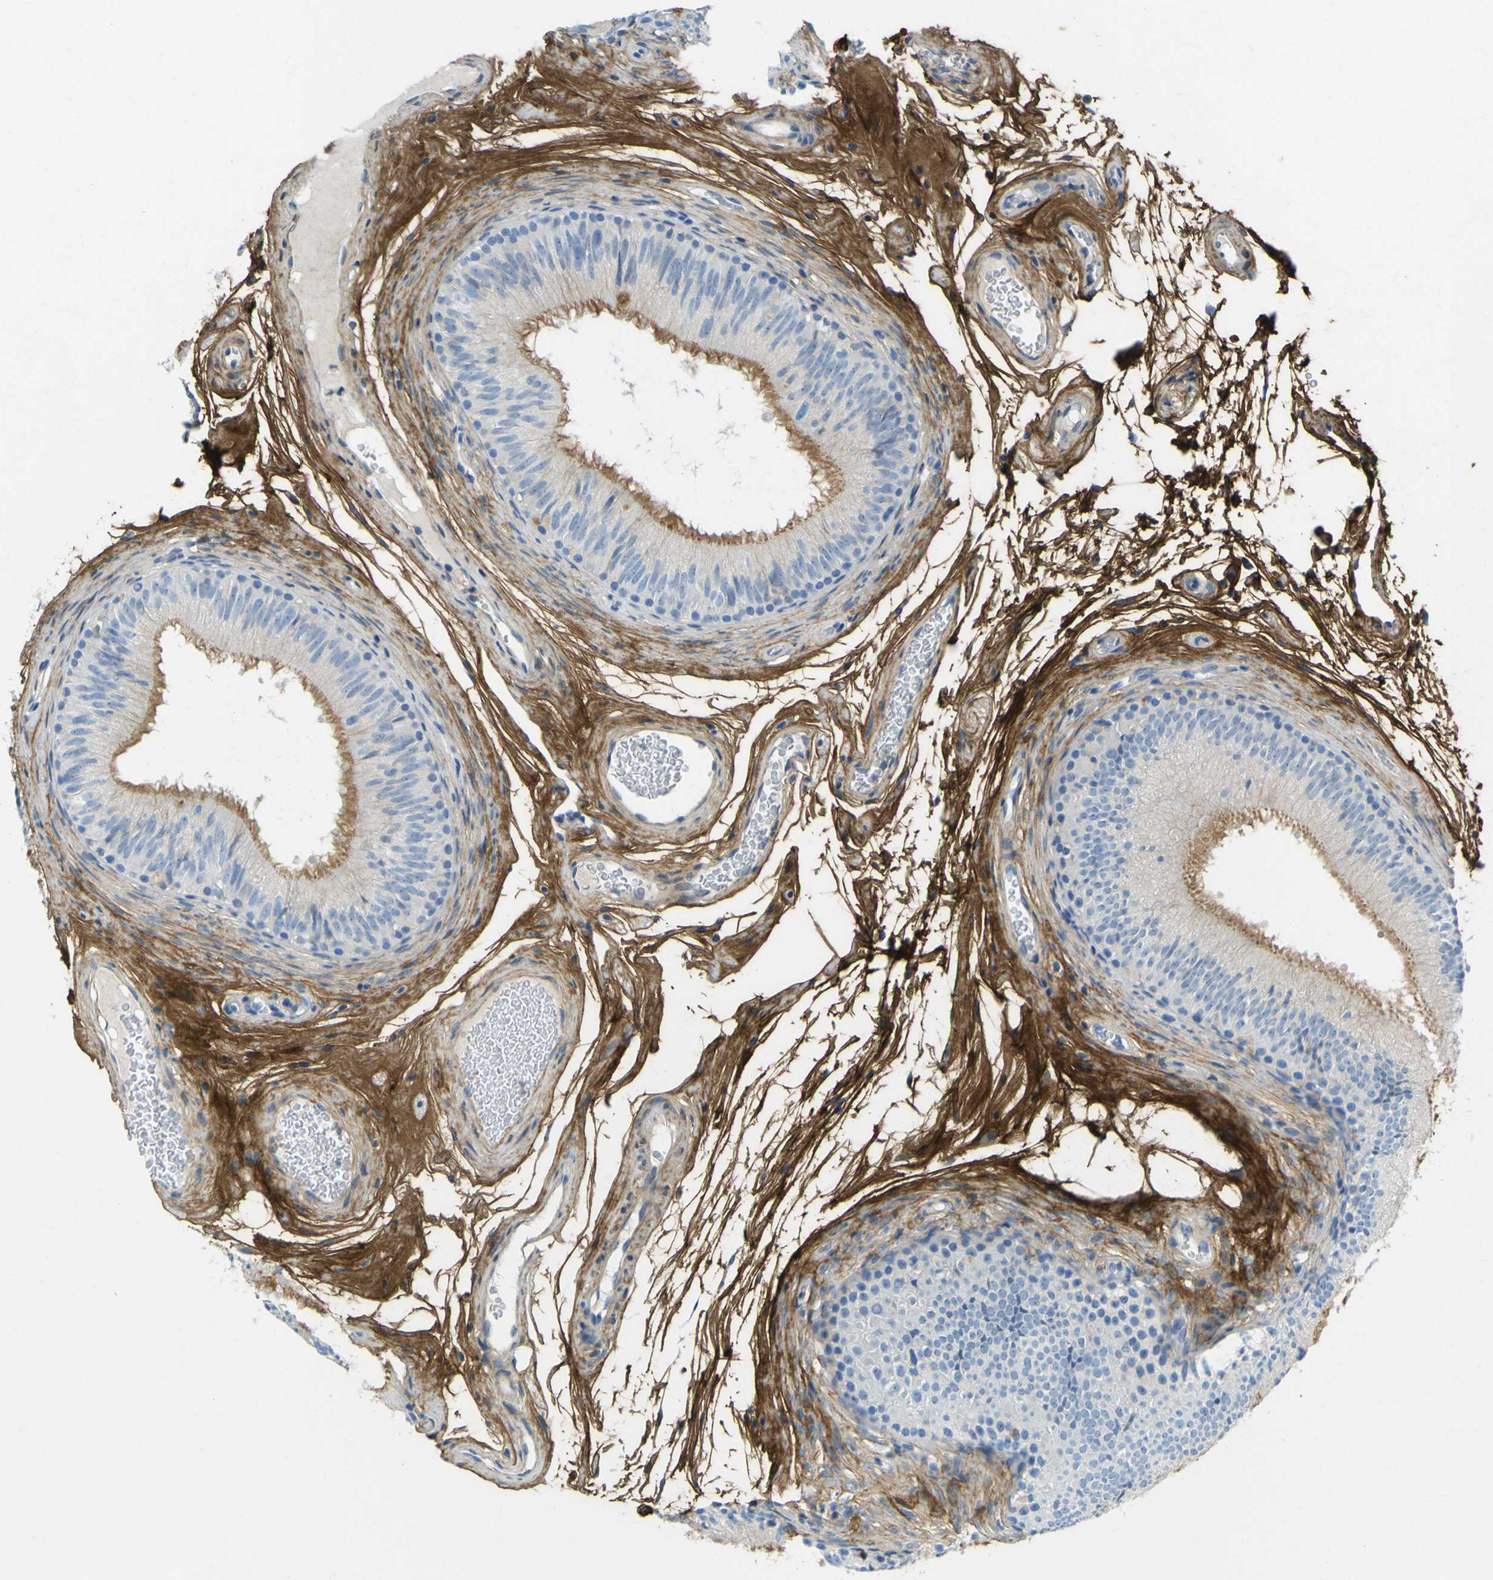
{"staining": {"intensity": "moderate", "quantity": ">75%", "location": "cytoplasmic/membranous"}, "tissue": "epididymis", "cell_type": "Glandular cells", "image_type": "normal", "snomed": [{"axis": "morphology", "description": "Normal tissue, NOS"}, {"axis": "topography", "description": "Epididymis"}], "caption": "The micrograph displays staining of benign epididymis, revealing moderate cytoplasmic/membranous protein staining (brown color) within glandular cells. The staining is performed using DAB brown chromogen to label protein expression. The nuclei are counter-stained blue using hematoxylin.", "gene": "OGN", "patient": {"sex": "male", "age": 36}}